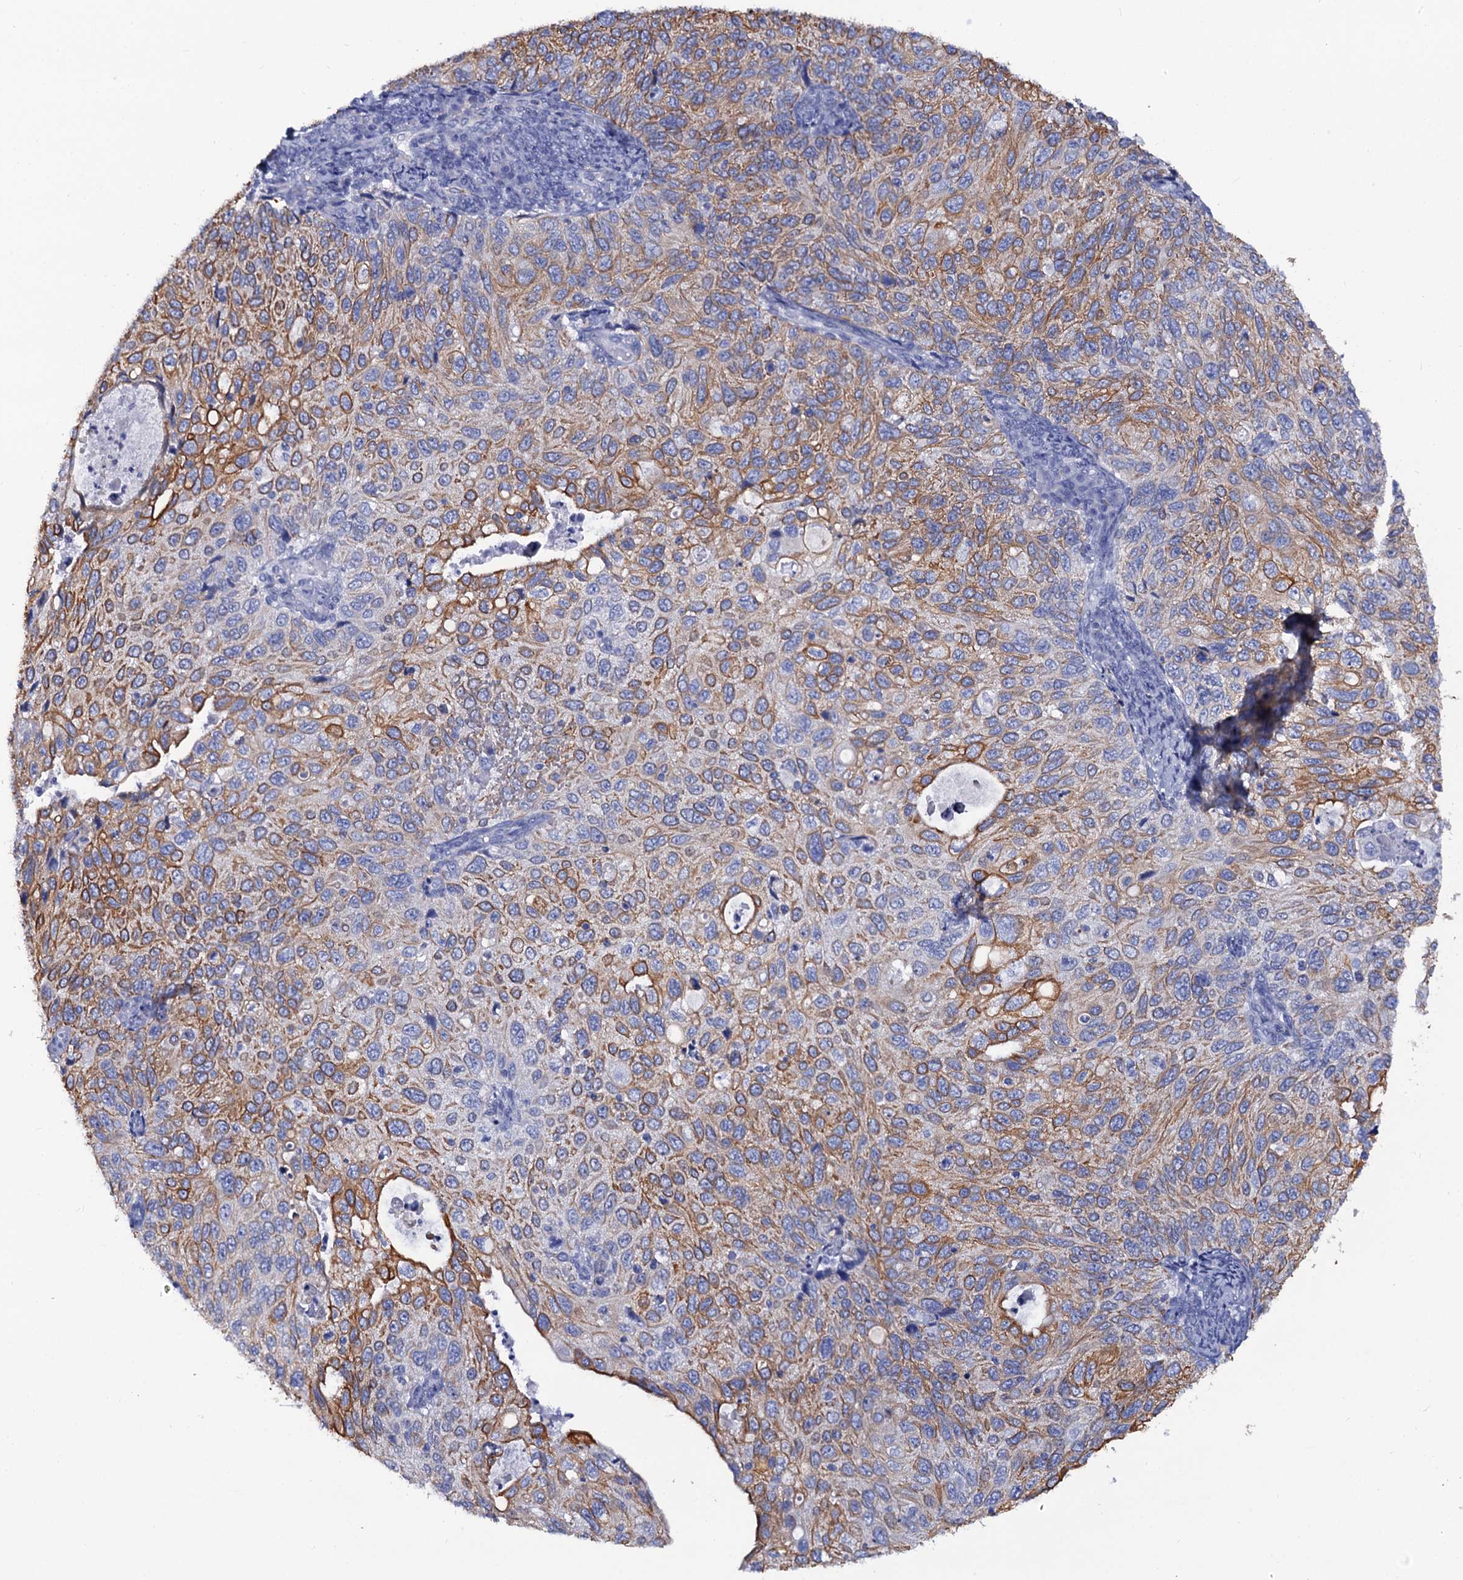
{"staining": {"intensity": "moderate", "quantity": ">75%", "location": "cytoplasmic/membranous"}, "tissue": "cervical cancer", "cell_type": "Tumor cells", "image_type": "cancer", "snomed": [{"axis": "morphology", "description": "Squamous cell carcinoma, NOS"}, {"axis": "topography", "description": "Cervix"}], "caption": "Protein expression analysis of squamous cell carcinoma (cervical) reveals moderate cytoplasmic/membranous positivity in about >75% of tumor cells. (brown staining indicates protein expression, while blue staining denotes nuclei).", "gene": "RAB3IP", "patient": {"sex": "female", "age": 70}}